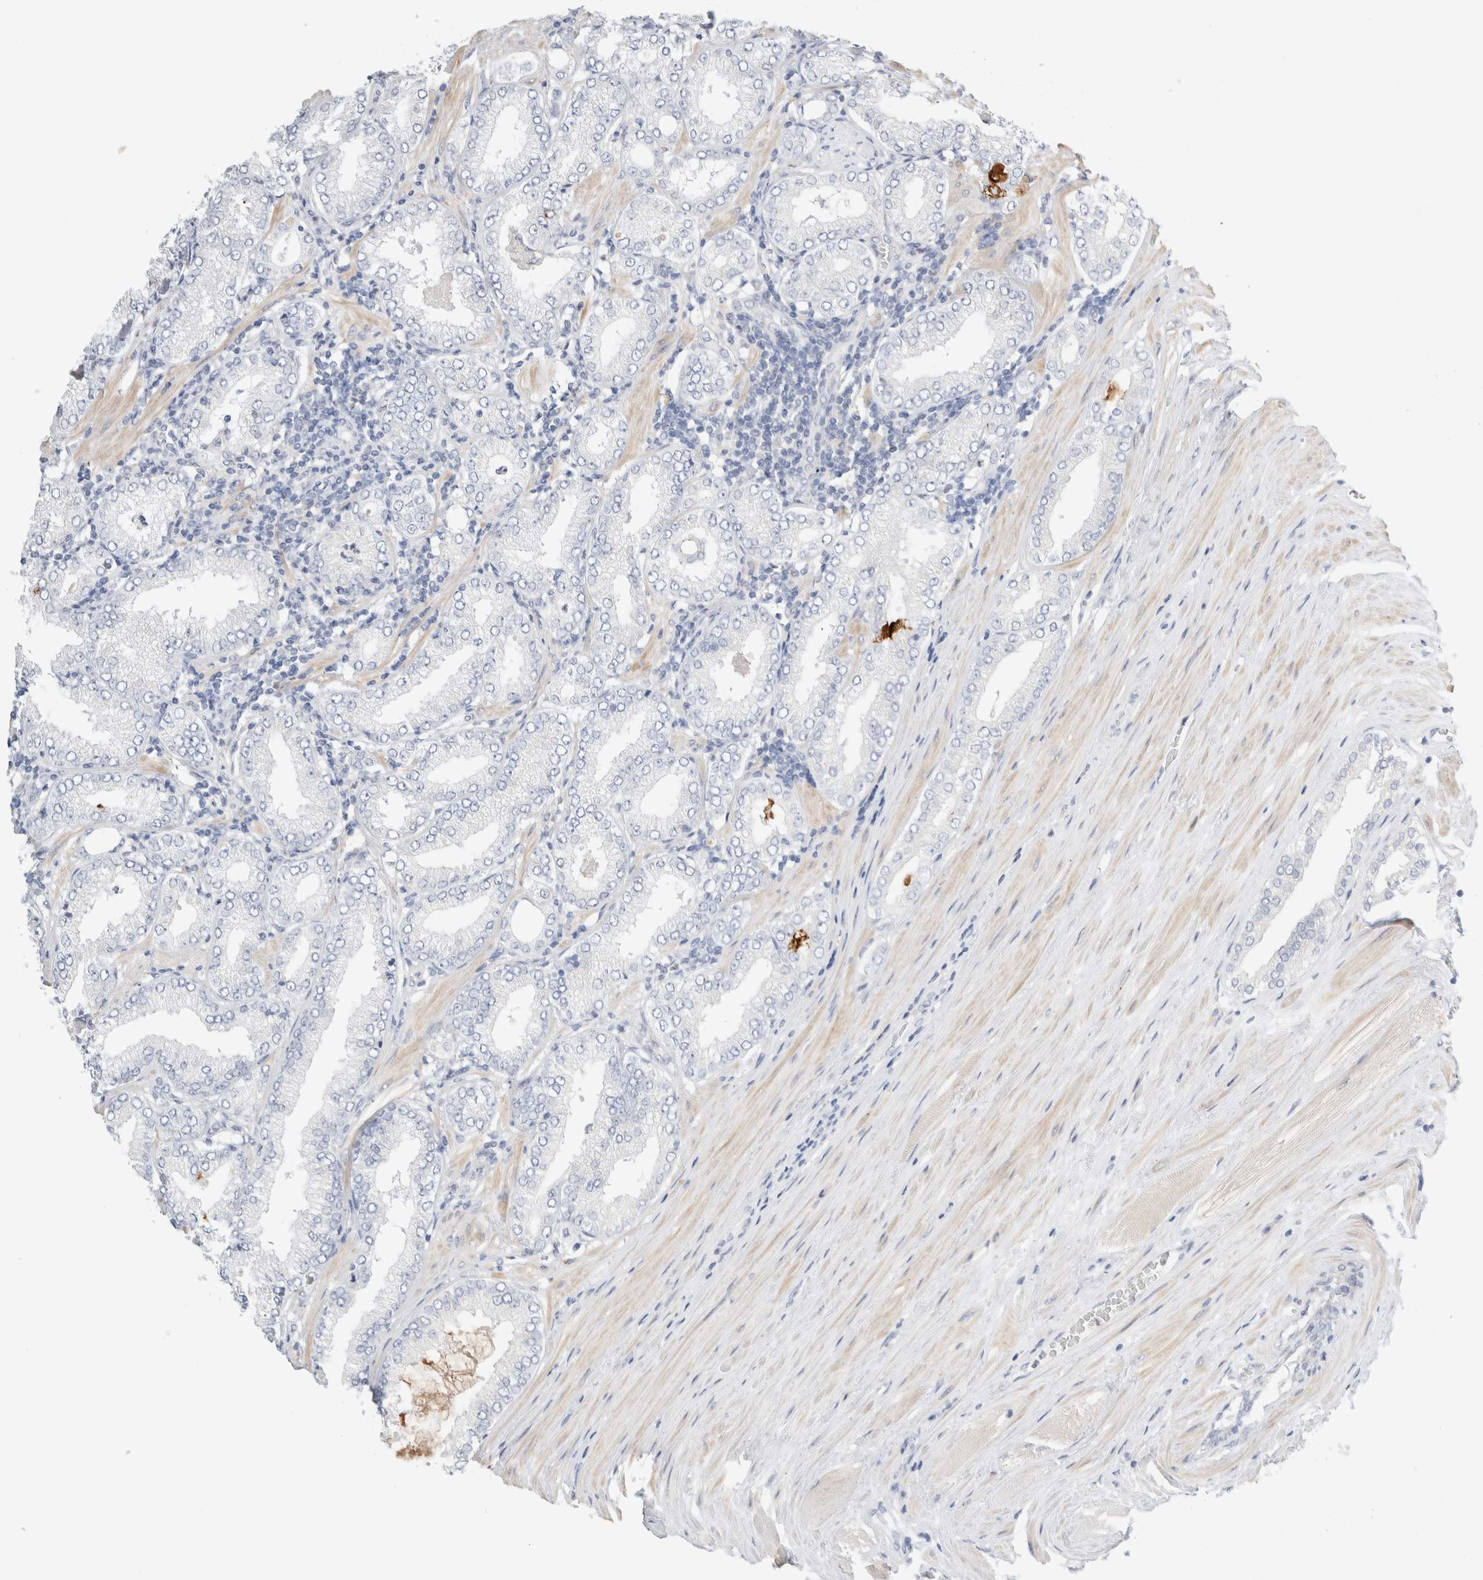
{"staining": {"intensity": "negative", "quantity": "none", "location": "none"}, "tissue": "prostate cancer", "cell_type": "Tumor cells", "image_type": "cancer", "snomed": [{"axis": "morphology", "description": "Adenocarcinoma, Low grade"}, {"axis": "topography", "description": "Prostate"}], "caption": "DAB immunohistochemical staining of human prostate cancer reveals no significant expression in tumor cells.", "gene": "ADAM30", "patient": {"sex": "male", "age": 62}}